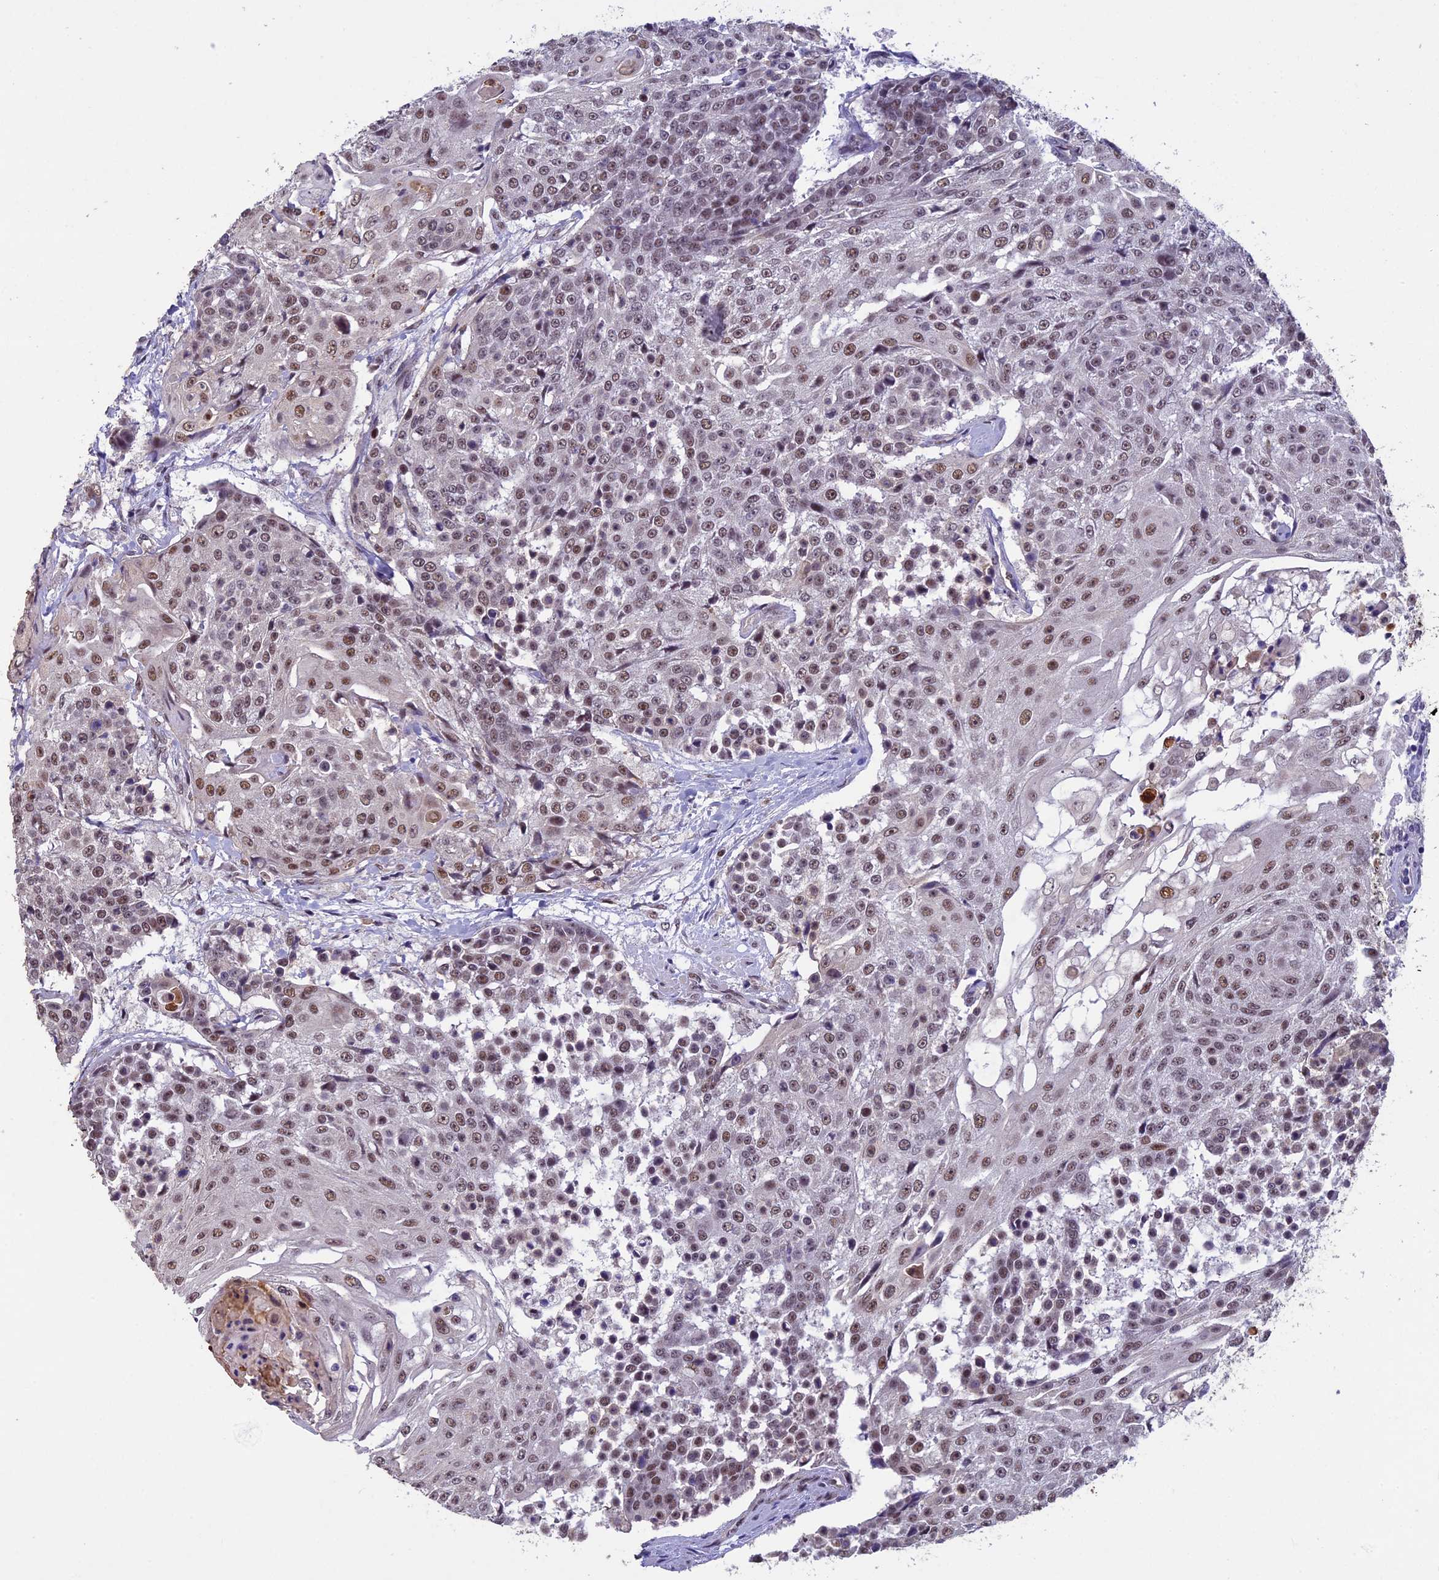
{"staining": {"intensity": "moderate", "quantity": ">75%", "location": "nuclear"}, "tissue": "urothelial cancer", "cell_type": "Tumor cells", "image_type": "cancer", "snomed": [{"axis": "morphology", "description": "Urothelial carcinoma, High grade"}, {"axis": "topography", "description": "Urinary bladder"}], "caption": "Immunohistochemical staining of high-grade urothelial carcinoma shows moderate nuclear protein staining in about >75% of tumor cells. The protein of interest is stained brown, and the nuclei are stained in blue (DAB IHC with brightfield microscopy, high magnification).", "gene": "RNF40", "patient": {"sex": "female", "age": 63}}